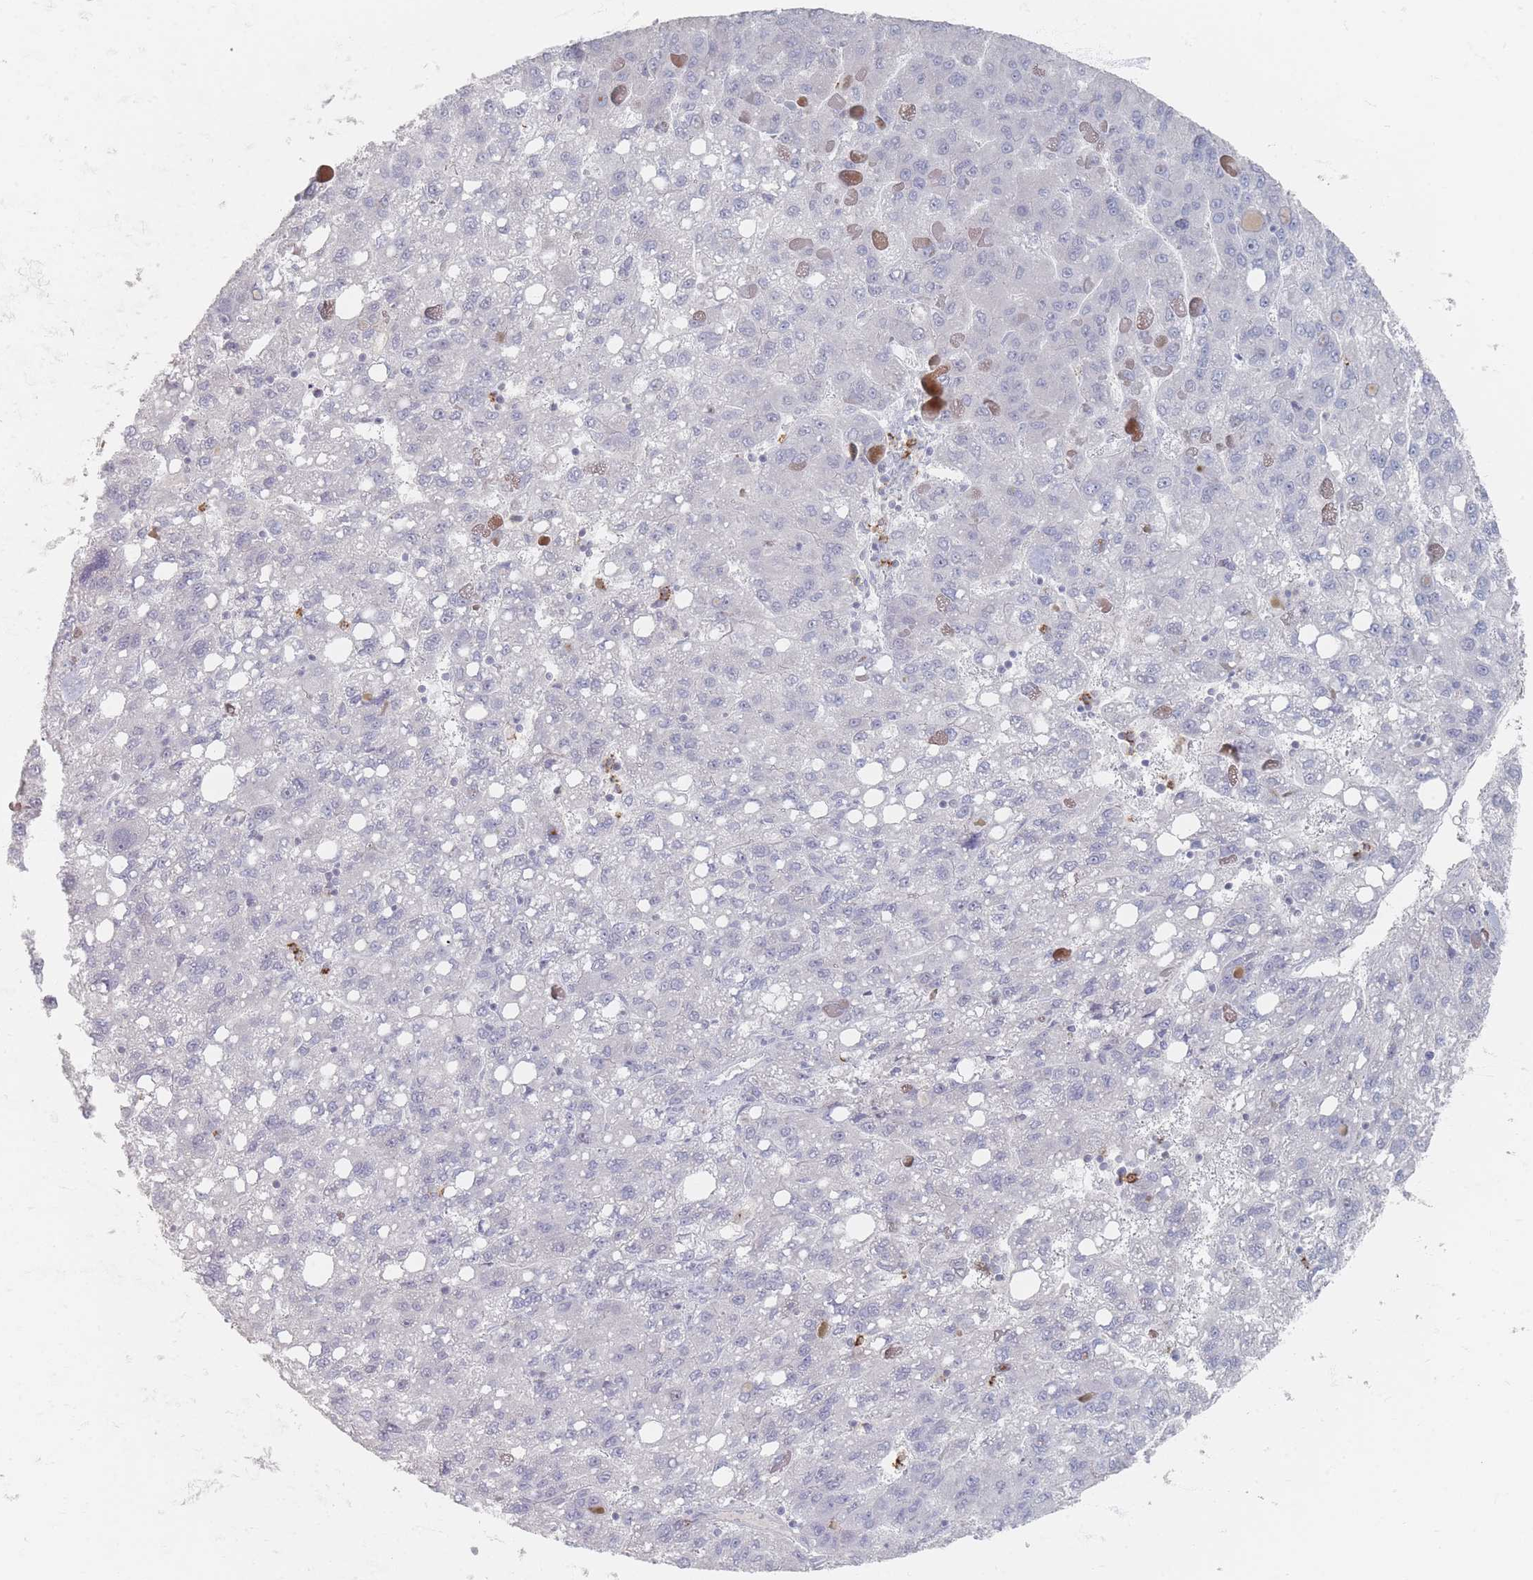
{"staining": {"intensity": "negative", "quantity": "none", "location": "none"}, "tissue": "liver cancer", "cell_type": "Tumor cells", "image_type": "cancer", "snomed": [{"axis": "morphology", "description": "Carcinoma, Hepatocellular, NOS"}, {"axis": "topography", "description": "Liver"}], "caption": "Immunohistochemistry (IHC) image of neoplastic tissue: liver cancer stained with DAB displays no significant protein positivity in tumor cells.", "gene": "CD37", "patient": {"sex": "female", "age": 82}}